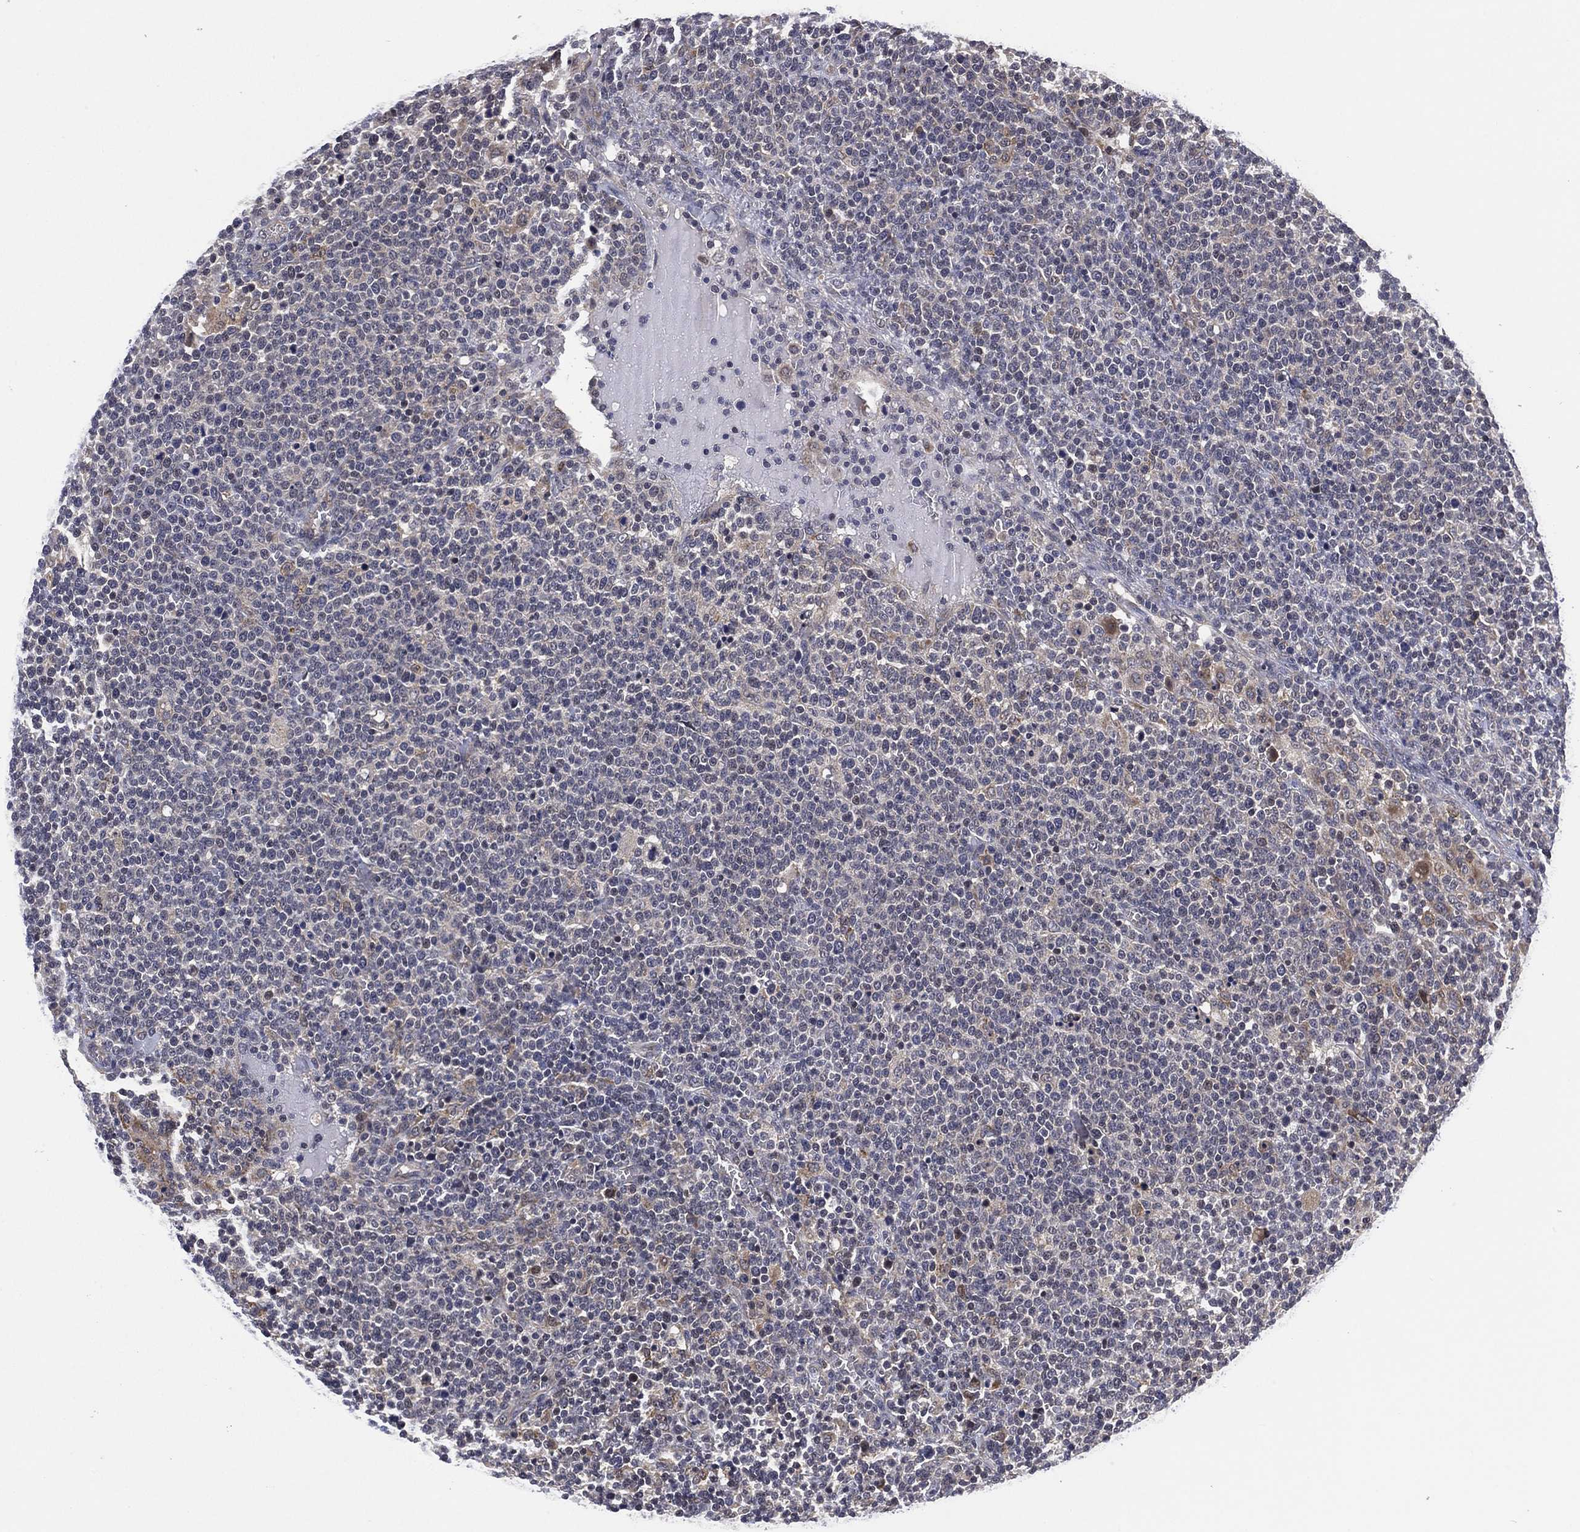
{"staining": {"intensity": "negative", "quantity": "none", "location": "none"}, "tissue": "lymphoma", "cell_type": "Tumor cells", "image_type": "cancer", "snomed": [{"axis": "morphology", "description": "Malignant lymphoma, non-Hodgkin's type, High grade"}, {"axis": "topography", "description": "Lymph node"}], "caption": "Image shows no significant protein positivity in tumor cells of malignant lymphoma, non-Hodgkin's type (high-grade). (DAB IHC with hematoxylin counter stain).", "gene": "SELENOO", "patient": {"sex": "male", "age": 61}}